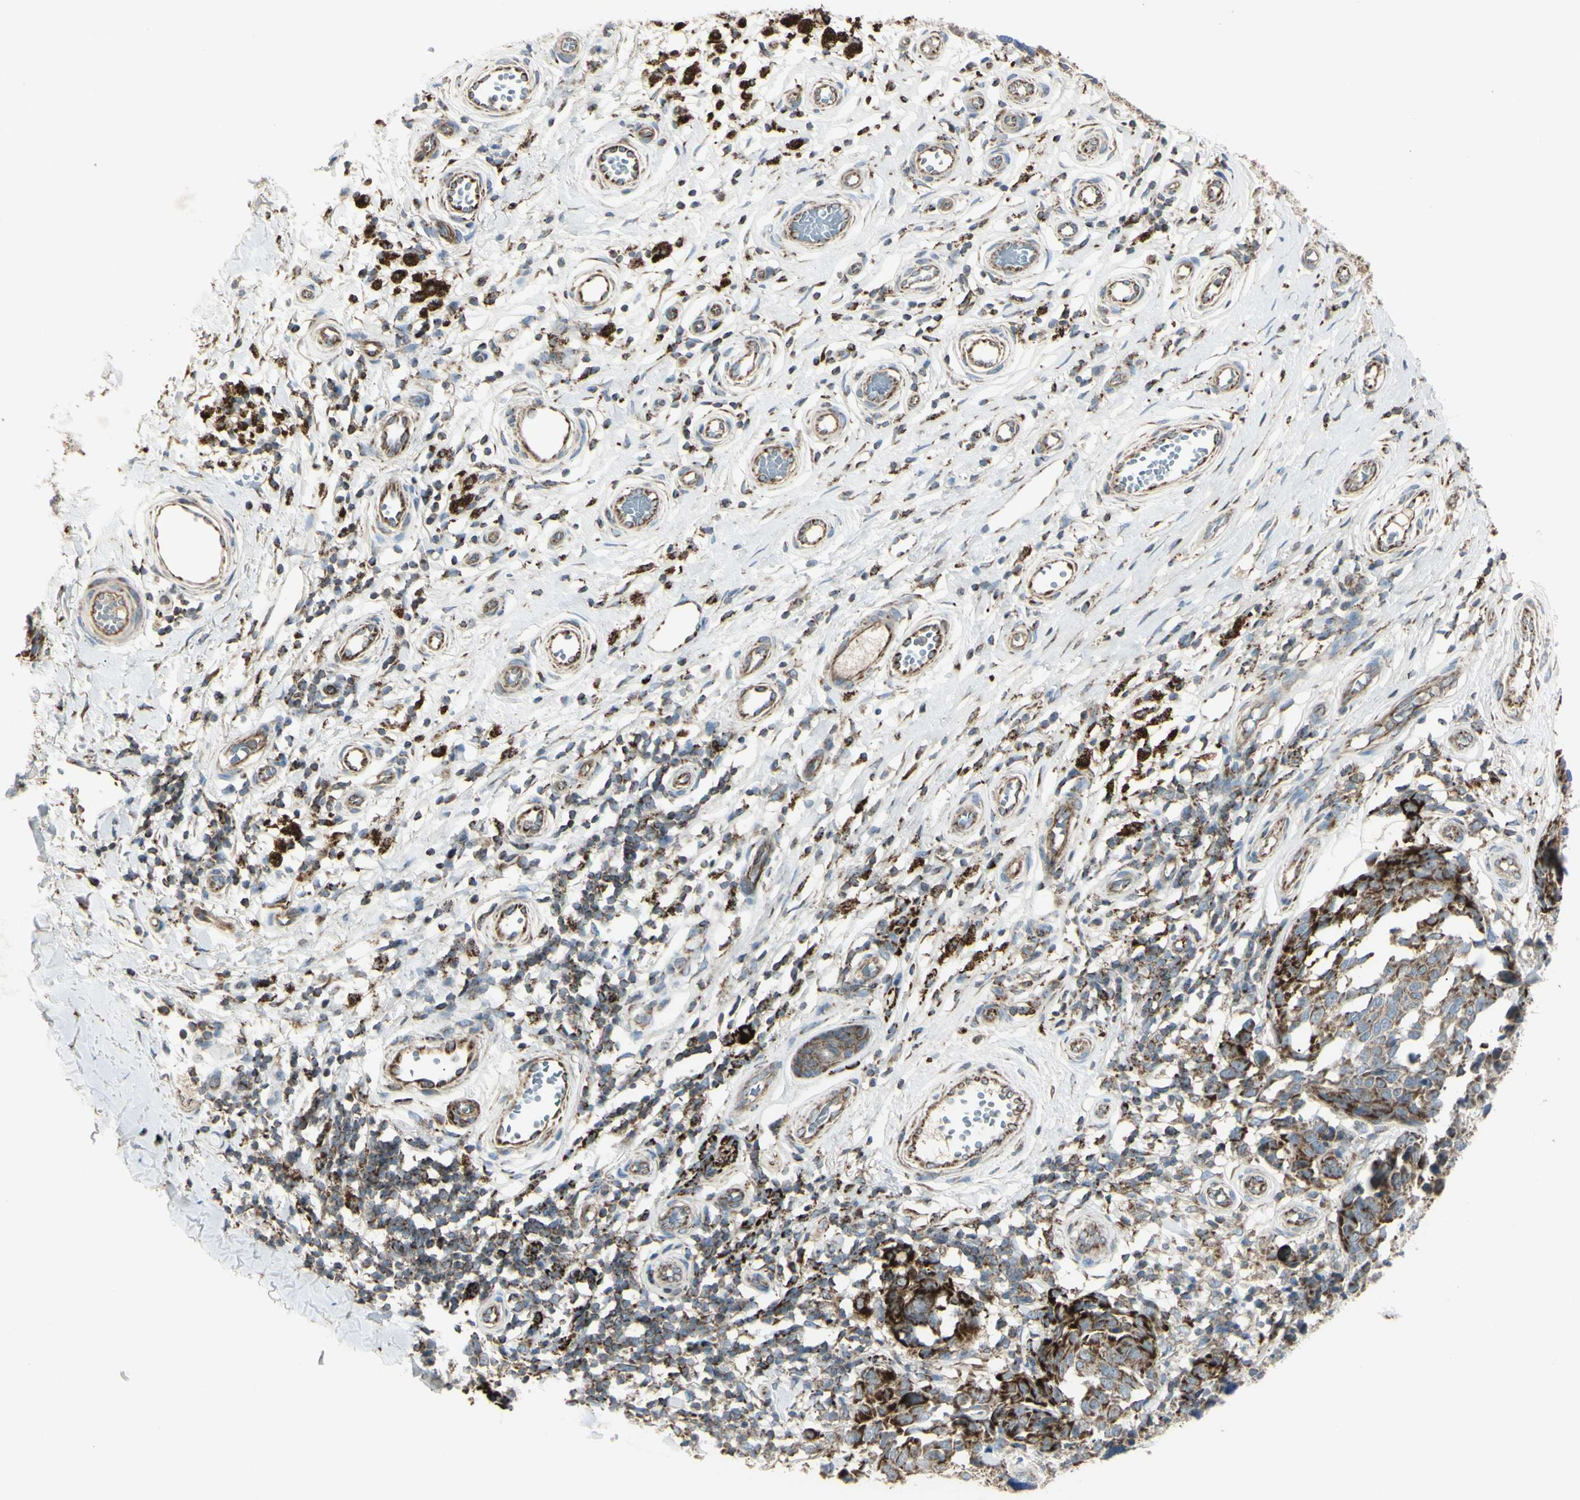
{"staining": {"intensity": "strong", "quantity": ">75%", "location": "cytoplasmic/membranous"}, "tissue": "melanoma", "cell_type": "Tumor cells", "image_type": "cancer", "snomed": [{"axis": "morphology", "description": "Malignant melanoma, NOS"}, {"axis": "topography", "description": "Skin"}], "caption": "Human melanoma stained with a protein marker demonstrates strong staining in tumor cells.", "gene": "CYB5R1", "patient": {"sex": "female", "age": 64}}